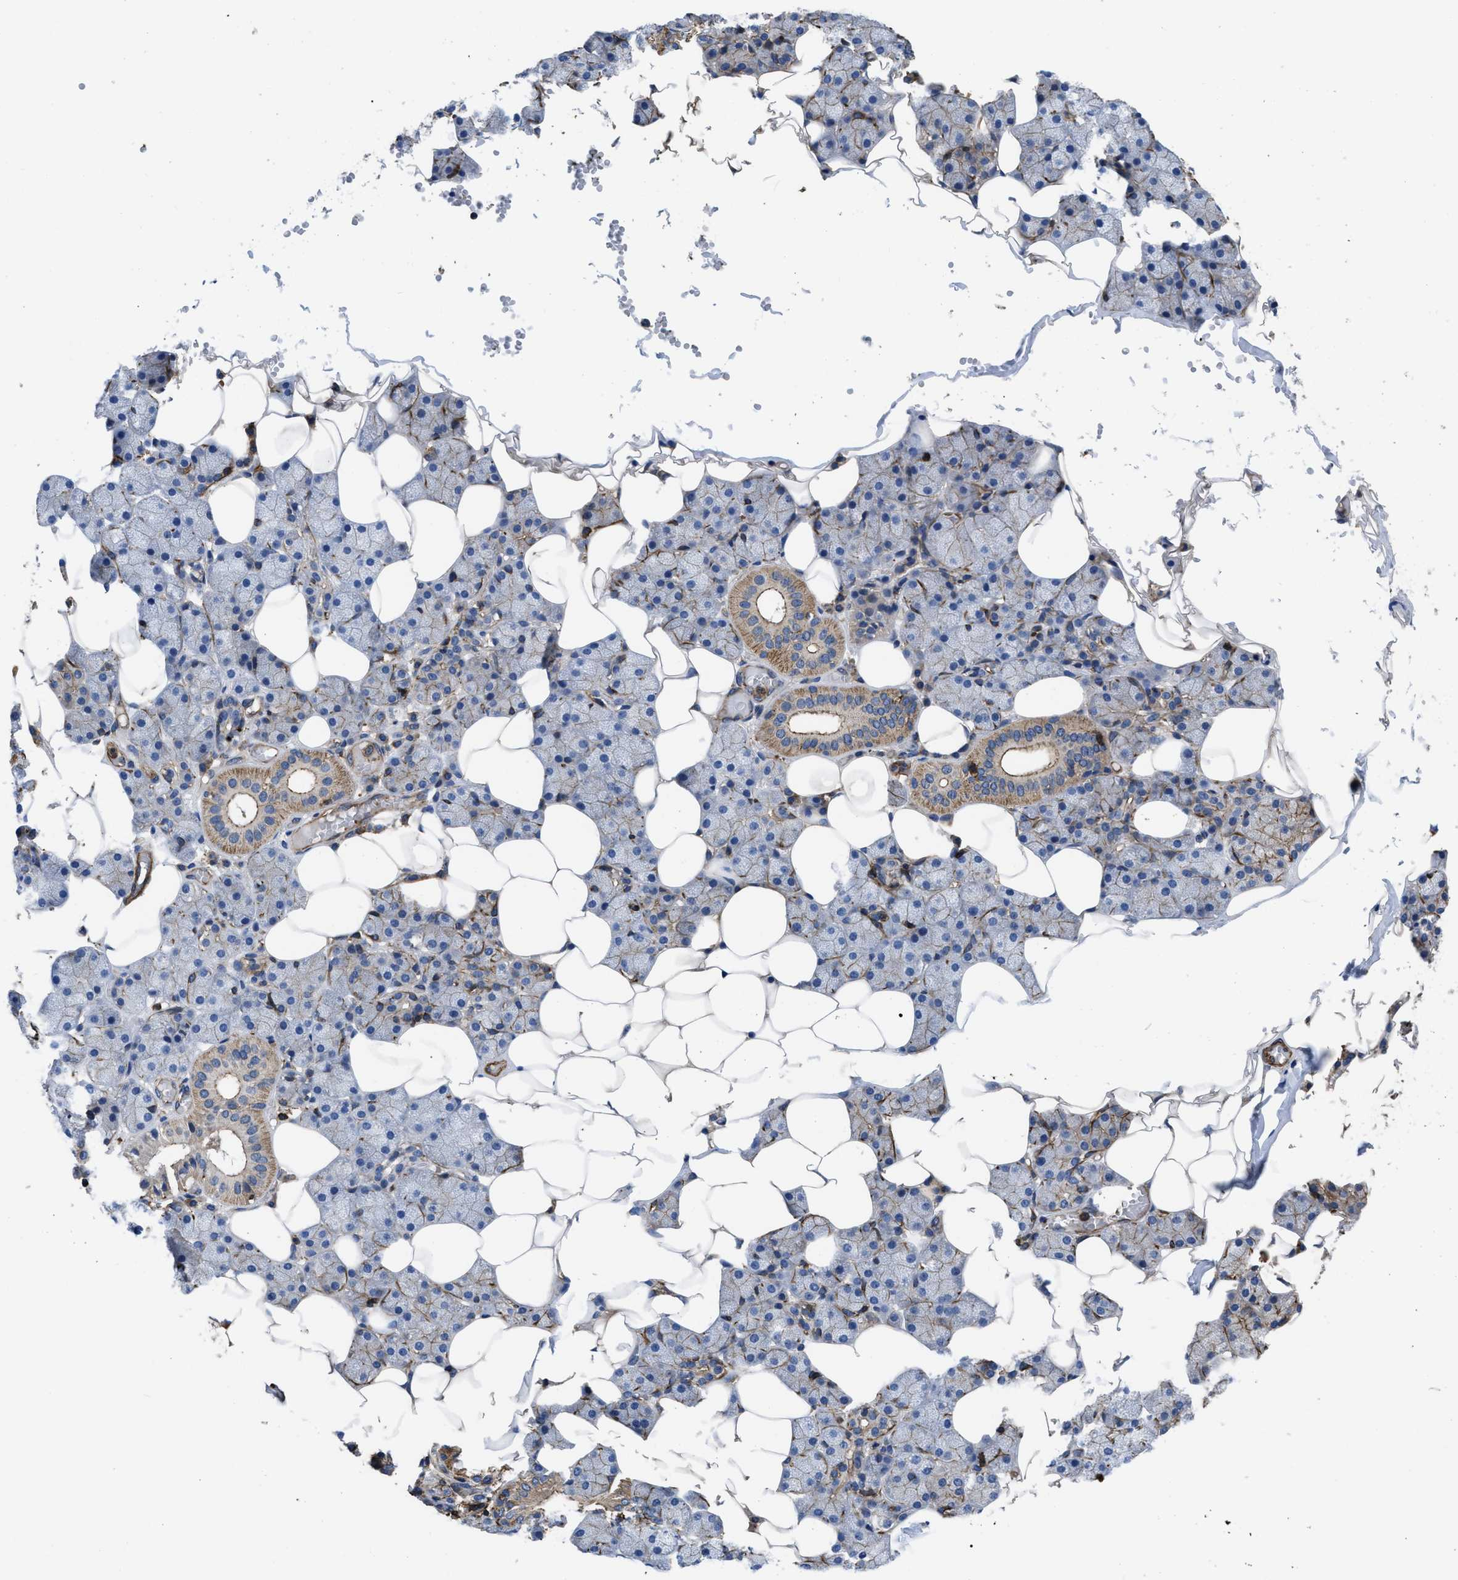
{"staining": {"intensity": "moderate", "quantity": "25%-75%", "location": "cytoplasmic/membranous"}, "tissue": "salivary gland", "cell_type": "Glandular cells", "image_type": "normal", "snomed": [{"axis": "morphology", "description": "Normal tissue, NOS"}, {"axis": "topography", "description": "Salivary gland"}], "caption": "Protein analysis of unremarkable salivary gland demonstrates moderate cytoplasmic/membranous expression in approximately 25%-75% of glandular cells.", "gene": "SCUBE2", "patient": {"sex": "female", "age": 33}}